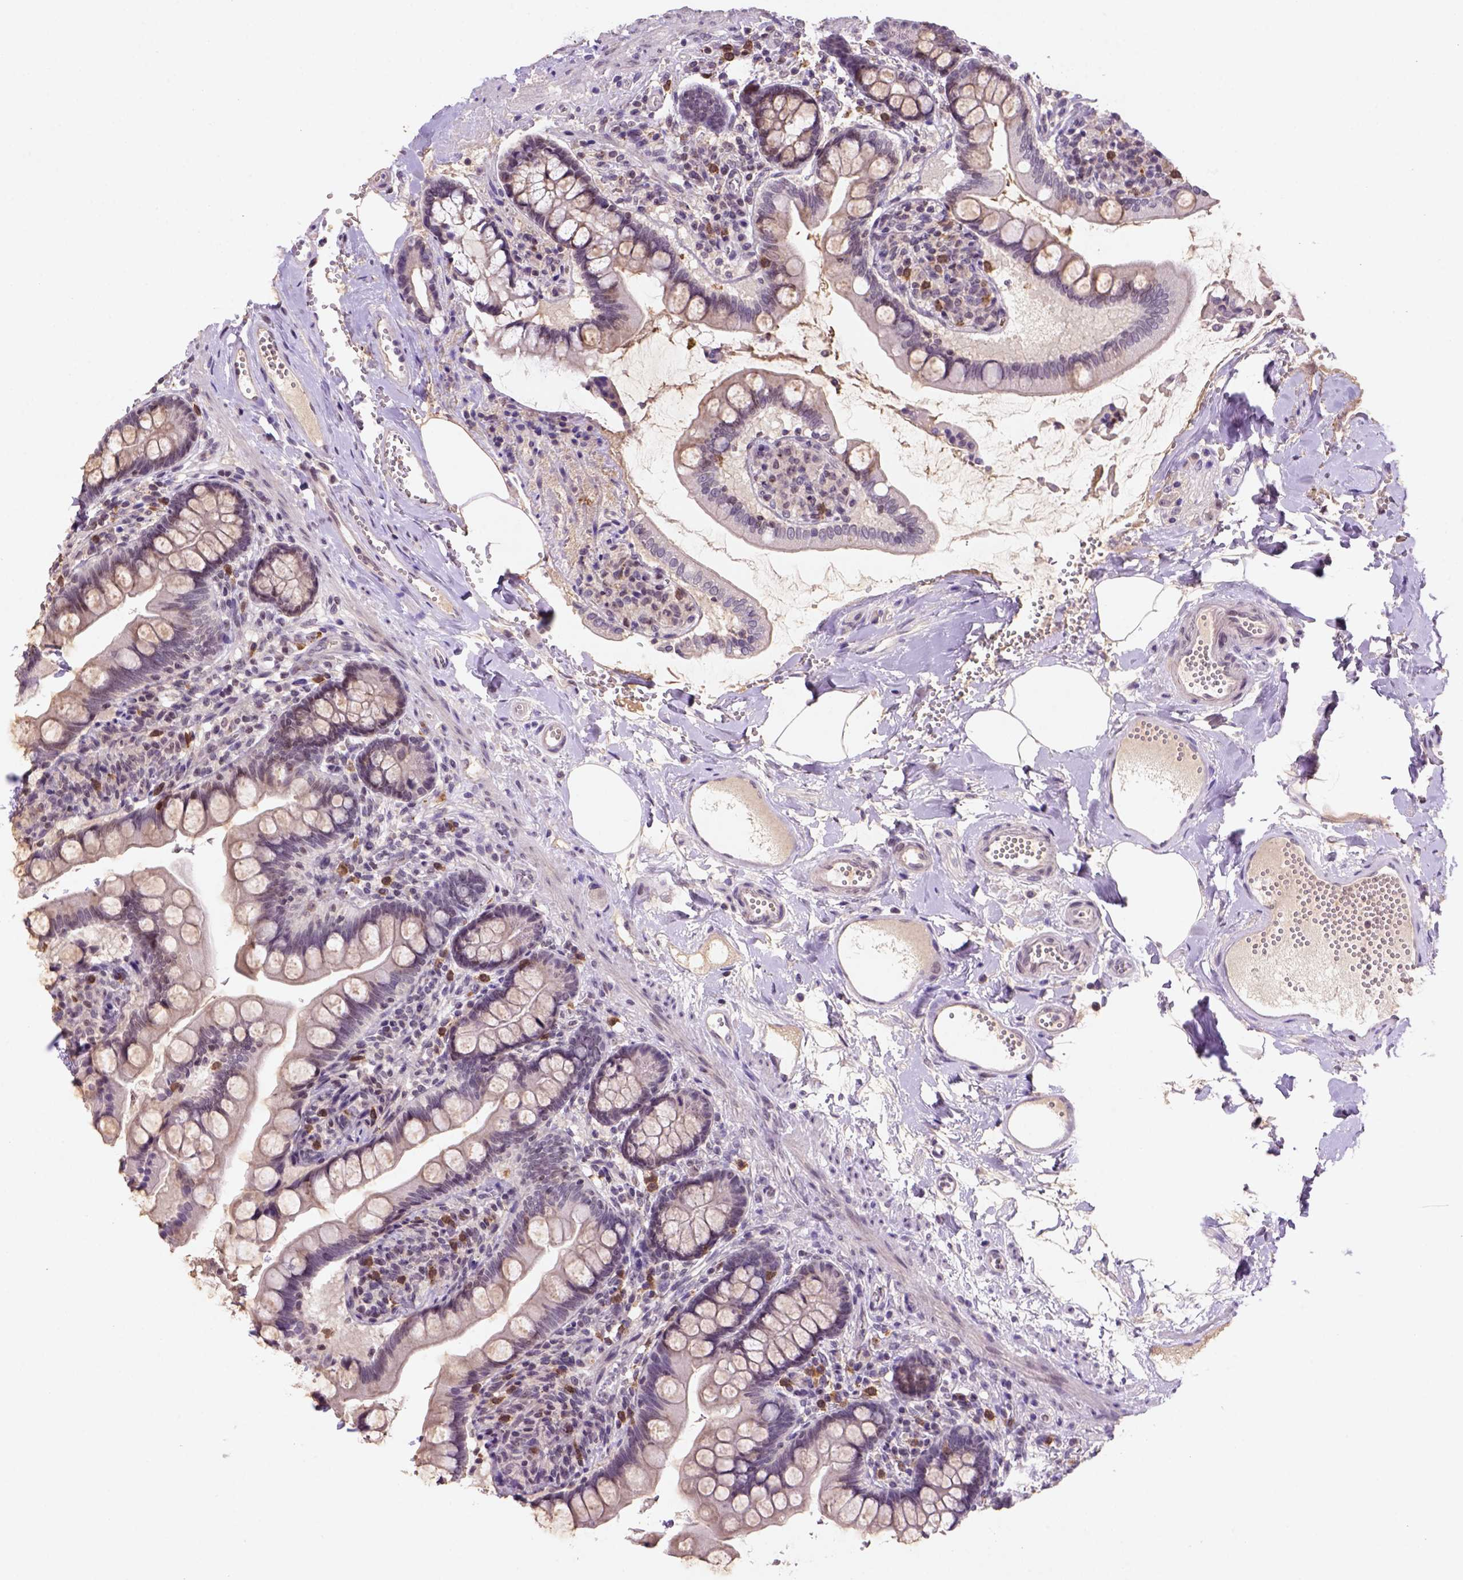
{"staining": {"intensity": "weak", "quantity": "25%-75%", "location": "cytoplasmic/membranous,nuclear"}, "tissue": "small intestine", "cell_type": "Glandular cells", "image_type": "normal", "snomed": [{"axis": "morphology", "description": "Normal tissue, NOS"}, {"axis": "topography", "description": "Small intestine"}], "caption": "Small intestine stained with DAB (3,3'-diaminobenzidine) IHC demonstrates low levels of weak cytoplasmic/membranous,nuclear staining in about 25%-75% of glandular cells. The staining is performed using DAB brown chromogen to label protein expression. The nuclei are counter-stained blue using hematoxylin.", "gene": "SCML4", "patient": {"sex": "female", "age": 56}}